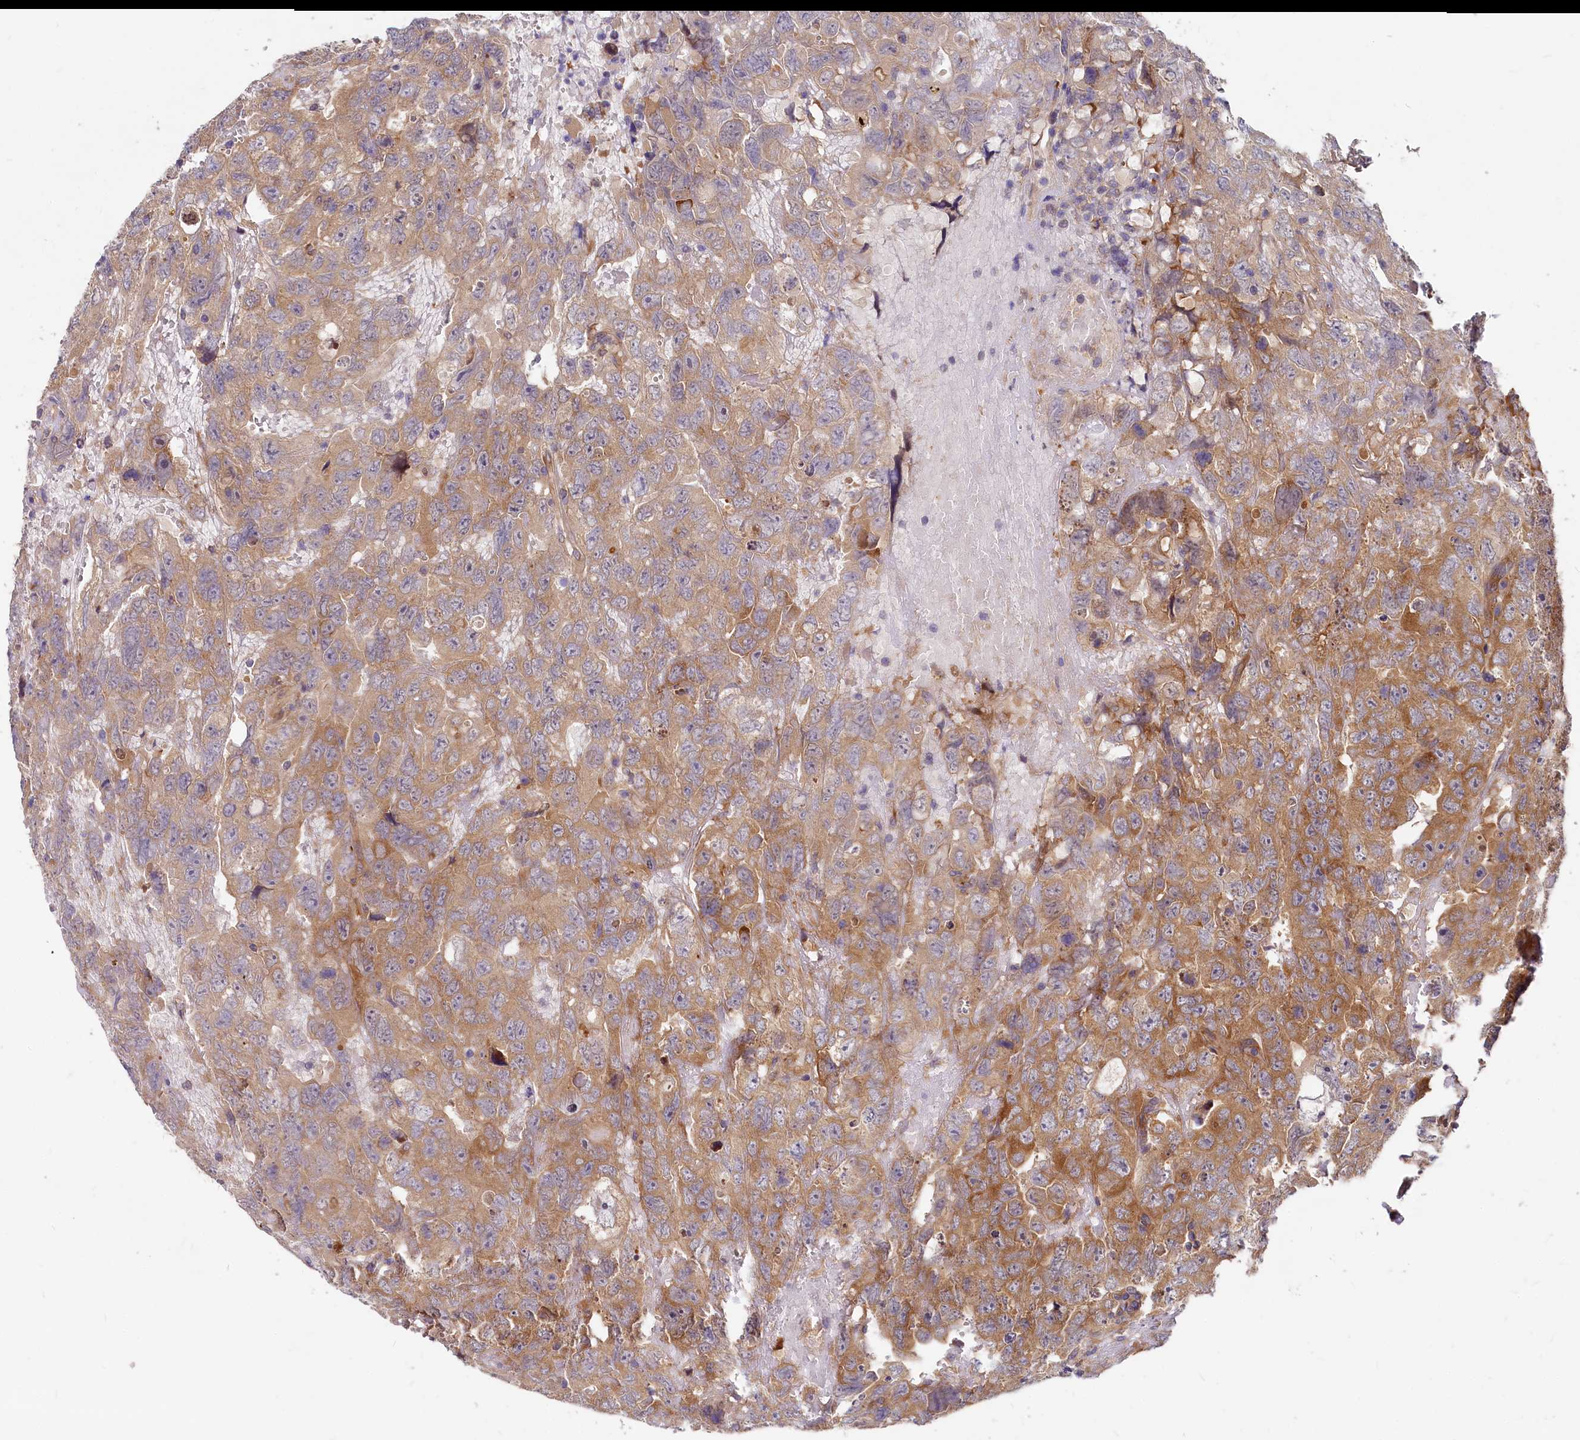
{"staining": {"intensity": "moderate", "quantity": ">75%", "location": "cytoplasmic/membranous"}, "tissue": "testis cancer", "cell_type": "Tumor cells", "image_type": "cancer", "snomed": [{"axis": "morphology", "description": "Carcinoma, Embryonal, NOS"}, {"axis": "topography", "description": "Testis"}], "caption": "A brown stain shows moderate cytoplasmic/membranous positivity of a protein in embryonal carcinoma (testis) tumor cells.", "gene": "EIF2B2", "patient": {"sex": "male", "age": 45}}